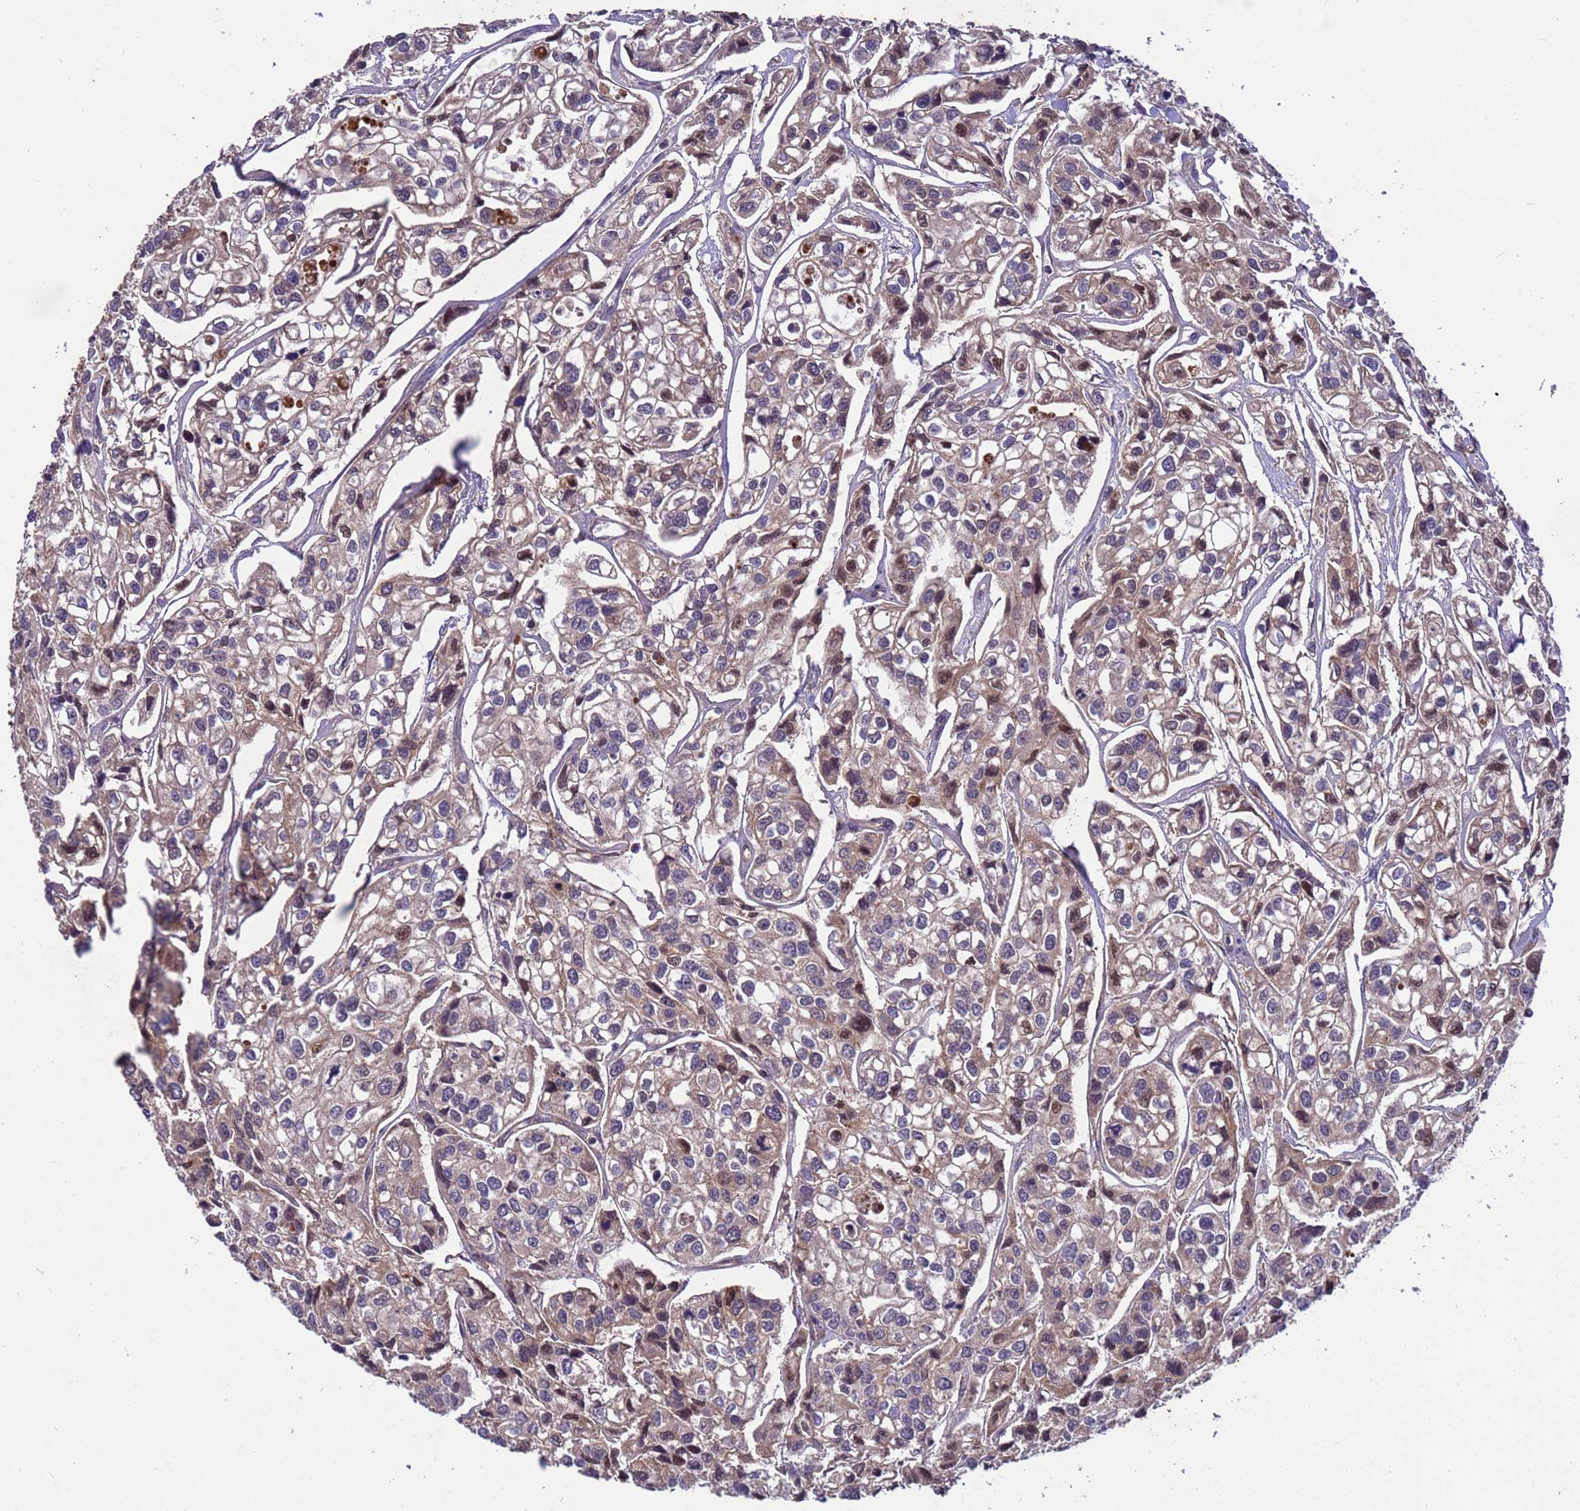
{"staining": {"intensity": "weak", "quantity": "25%-75%", "location": "cytoplasmic/membranous"}, "tissue": "urothelial cancer", "cell_type": "Tumor cells", "image_type": "cancer", "snomed": [{"axis": "morphology", "description": "Urothelial carcinoma, High grade"}, {"axis": "topography", "description": "Urinary bladder"}], "caption": "Immunohistochemistry (IHC) histopathology image of human urothelial cancer stained for a protein (brown), which reveals low levels of weak cytoplasmic/membranous positivity in about 25%-75% of tumor cells.", "gene": "PPP2CB", "patient": {"sex": "male", "age": 67}}